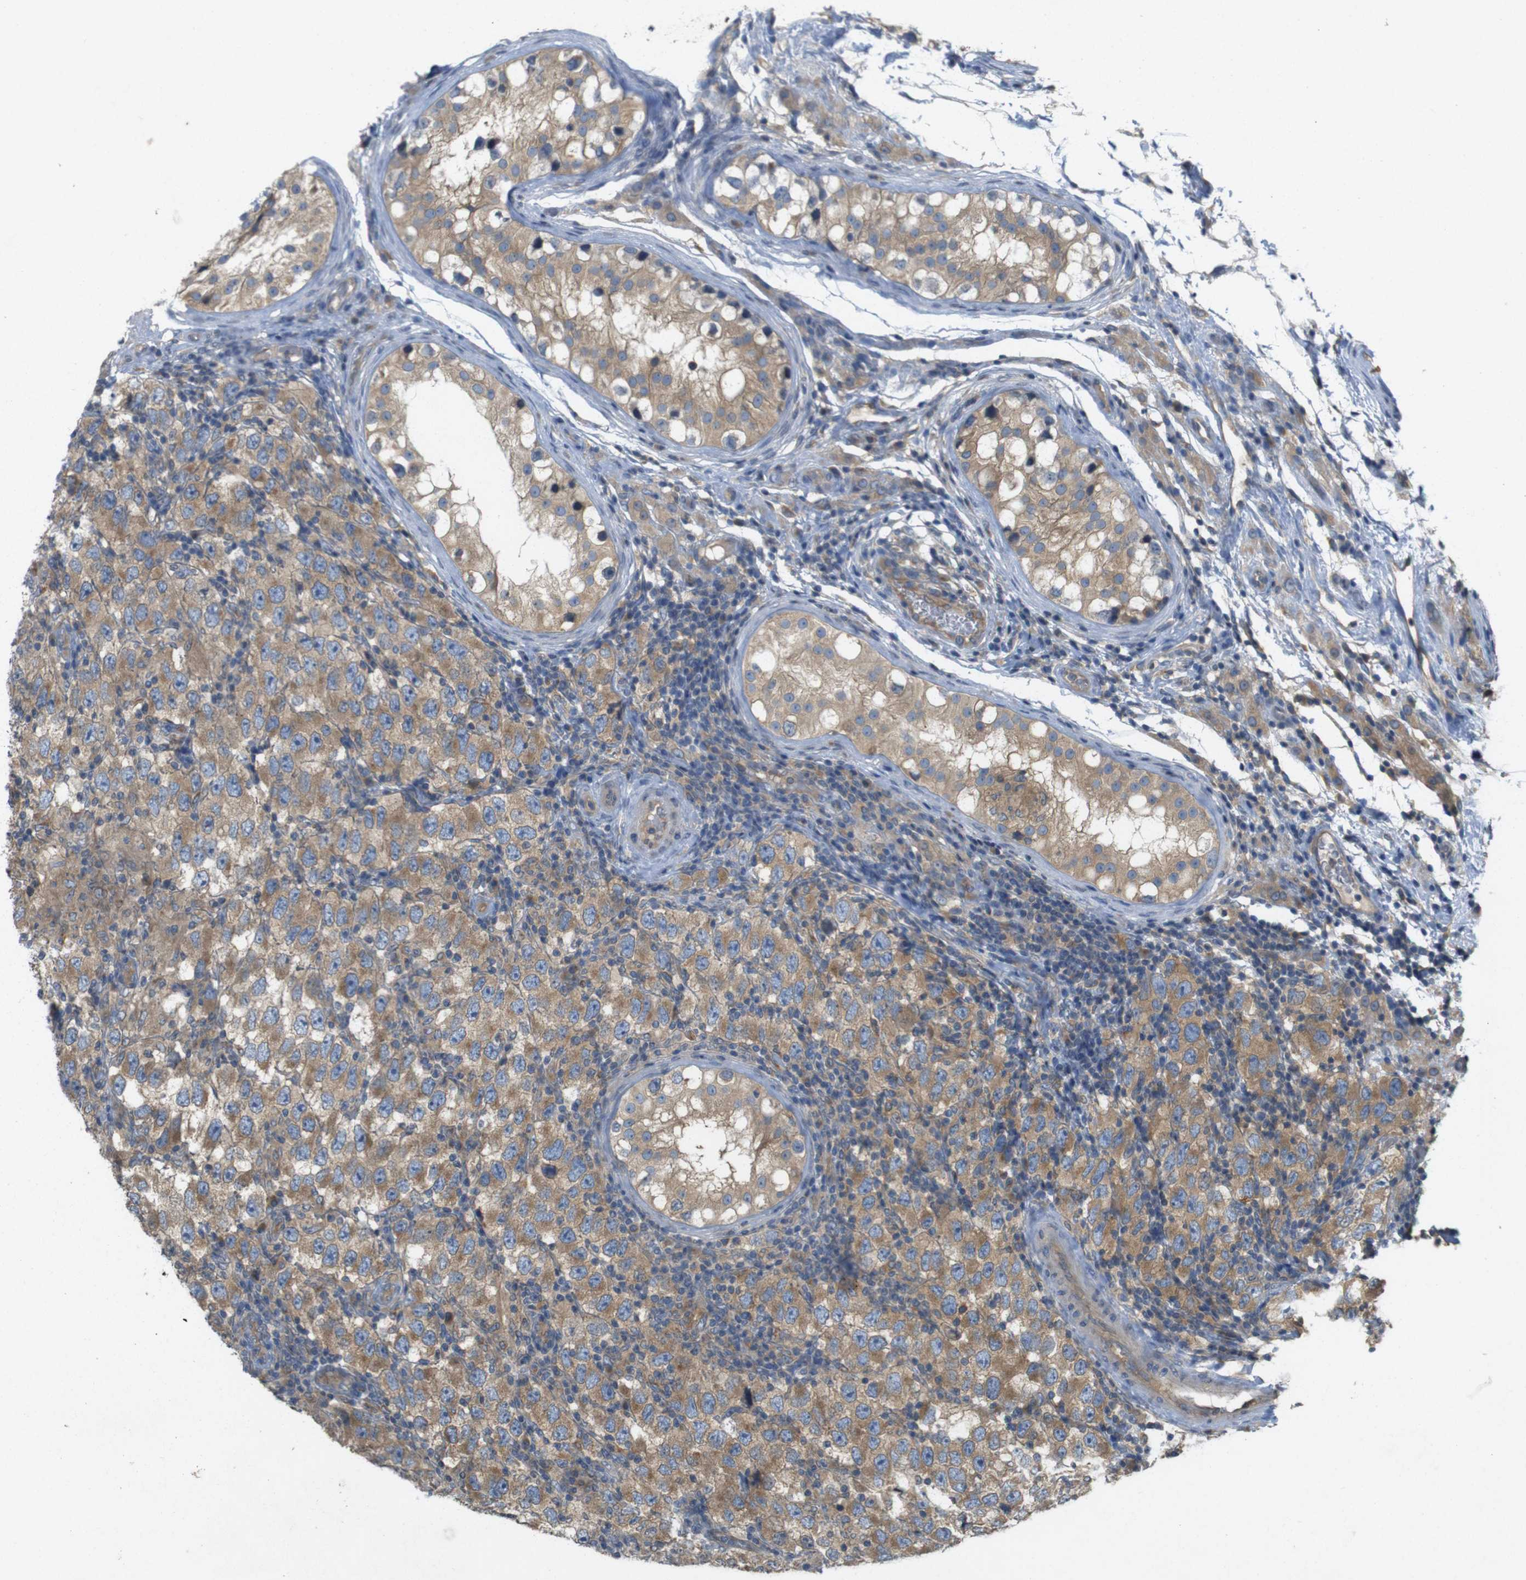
{"staining": {"intensity": "moderate", "quantity": ">75%", "location": "cytoplasmic/membranous"}, "tissue": "testis cancer", "cell_type": "Tumor cells", "image_type": "cancer", "snomed": [{"axis": "morphology", "description": "Carcinoma, Embryonal, NOS"}, {"axis": "topography", "description": "Testis"}], "caption": "Immunohistochemistry (IHC) histopathology image of testis embryonal carcinoma stained for a protein (brown), which exhibits medium levels of moderate cytoplasmic/membranous positivity in approximately >75% of tumor cells.", "gene": "KIF5B", "patient": {"sex": "male", "age": 21}}